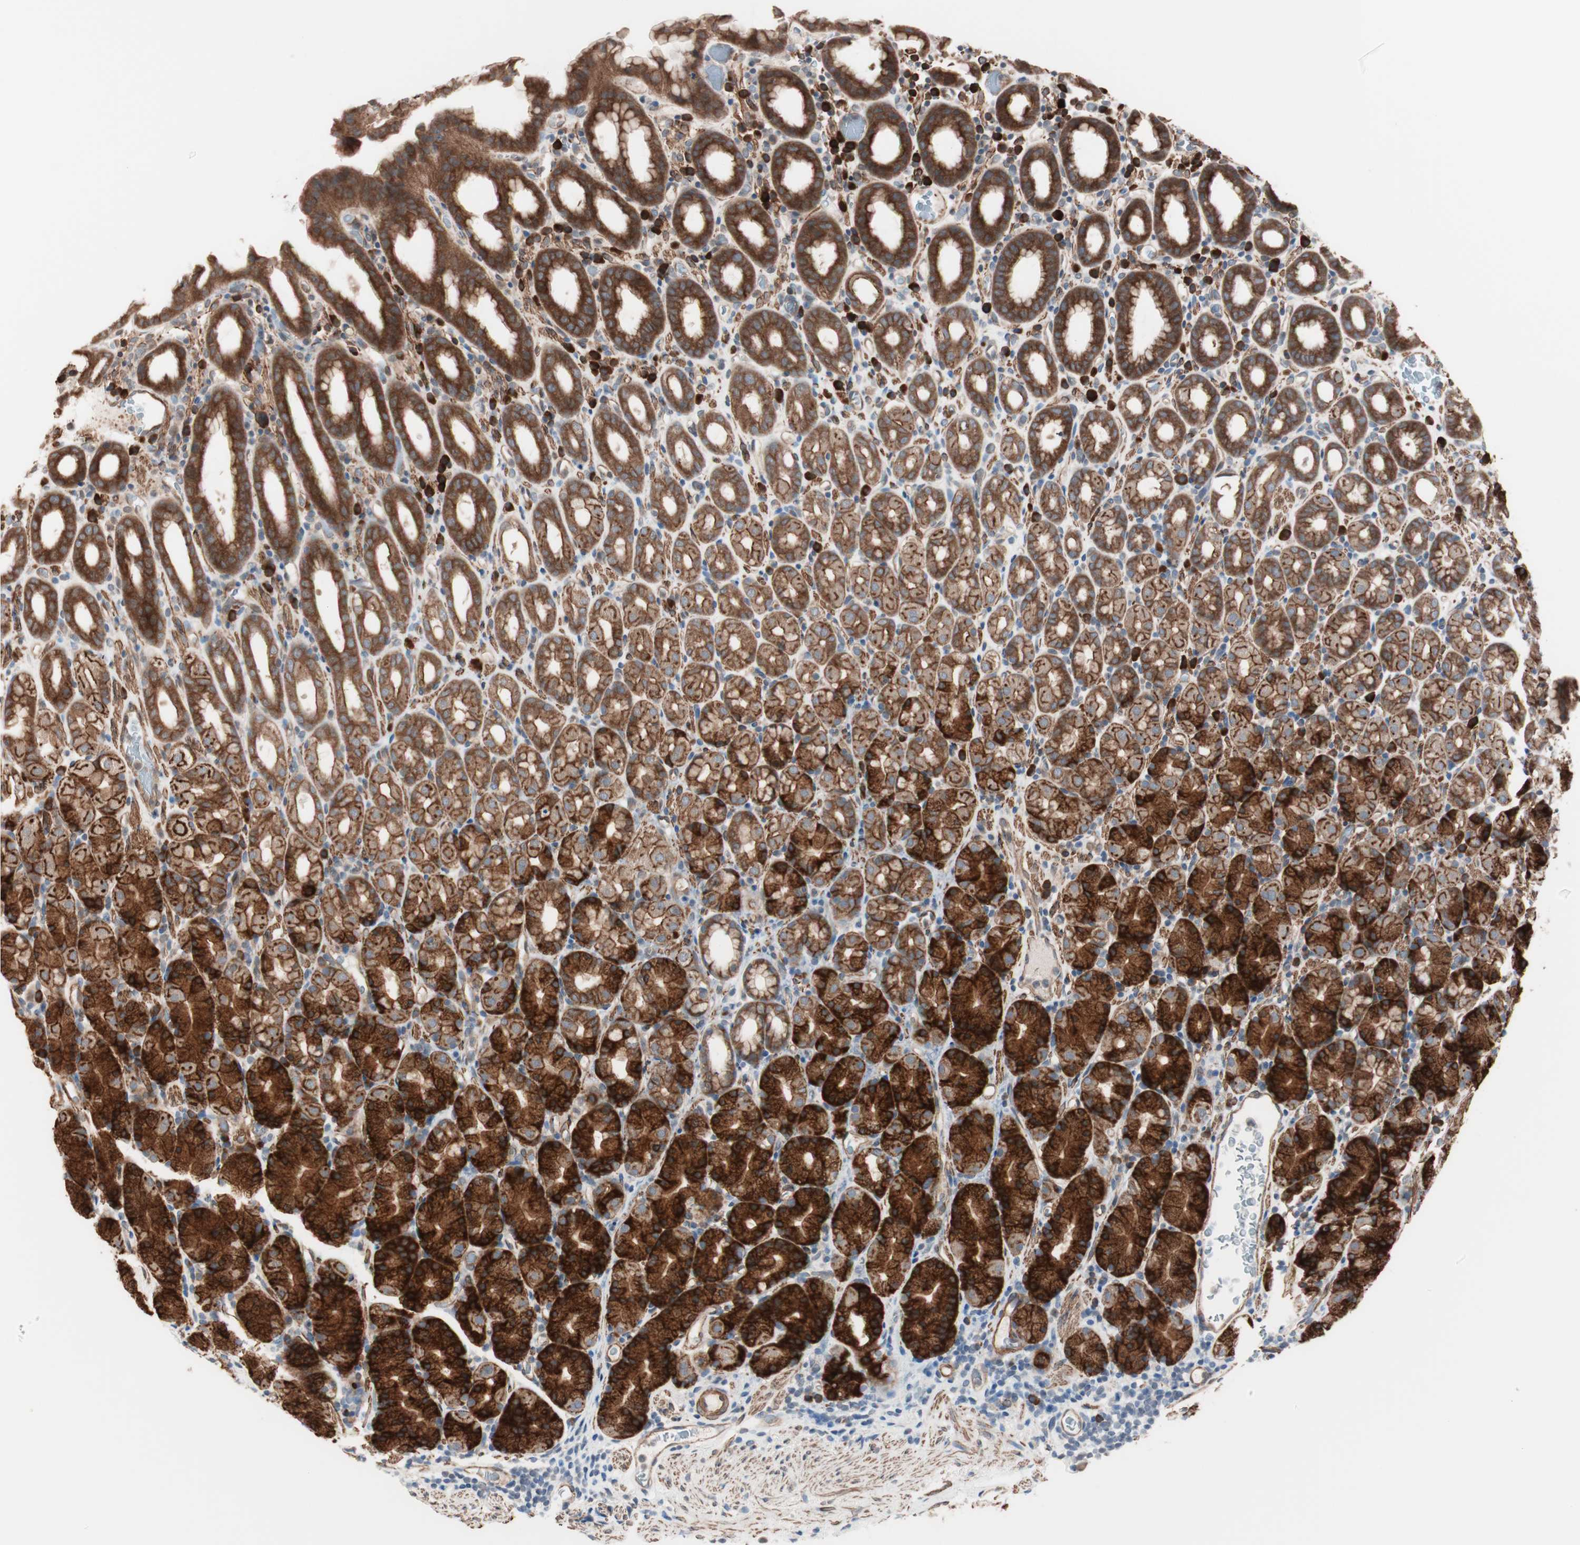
{"staining": {"intensity": "strong", "quantity": ">75%", "location": "cytoplasmic/membranous"}, "tissue": "stomach", "cell_type": "Glandular cells", "image_type": "normal", "snomed": [{"axis": "morphology", "description": "Normal tissue, NOS"}, {"axis": "topography", "description": "Stomach, upper"}], "caption": "Immunohistochemistry (IHC) staining of benign stomach, which demonstrates high levels of strong cytoplasmic/membranous expression in about >75% of glandular cells indicating strong cytoplasmic/membranous protein expression. The staining was performed using DAB (3,3'-diaminobenzidine) (brown) for protein detection and nuclei were counterstained in hematoxylin (blue).", "gene": "ALG5", "patient": {"sex": "male", "age": 68}}